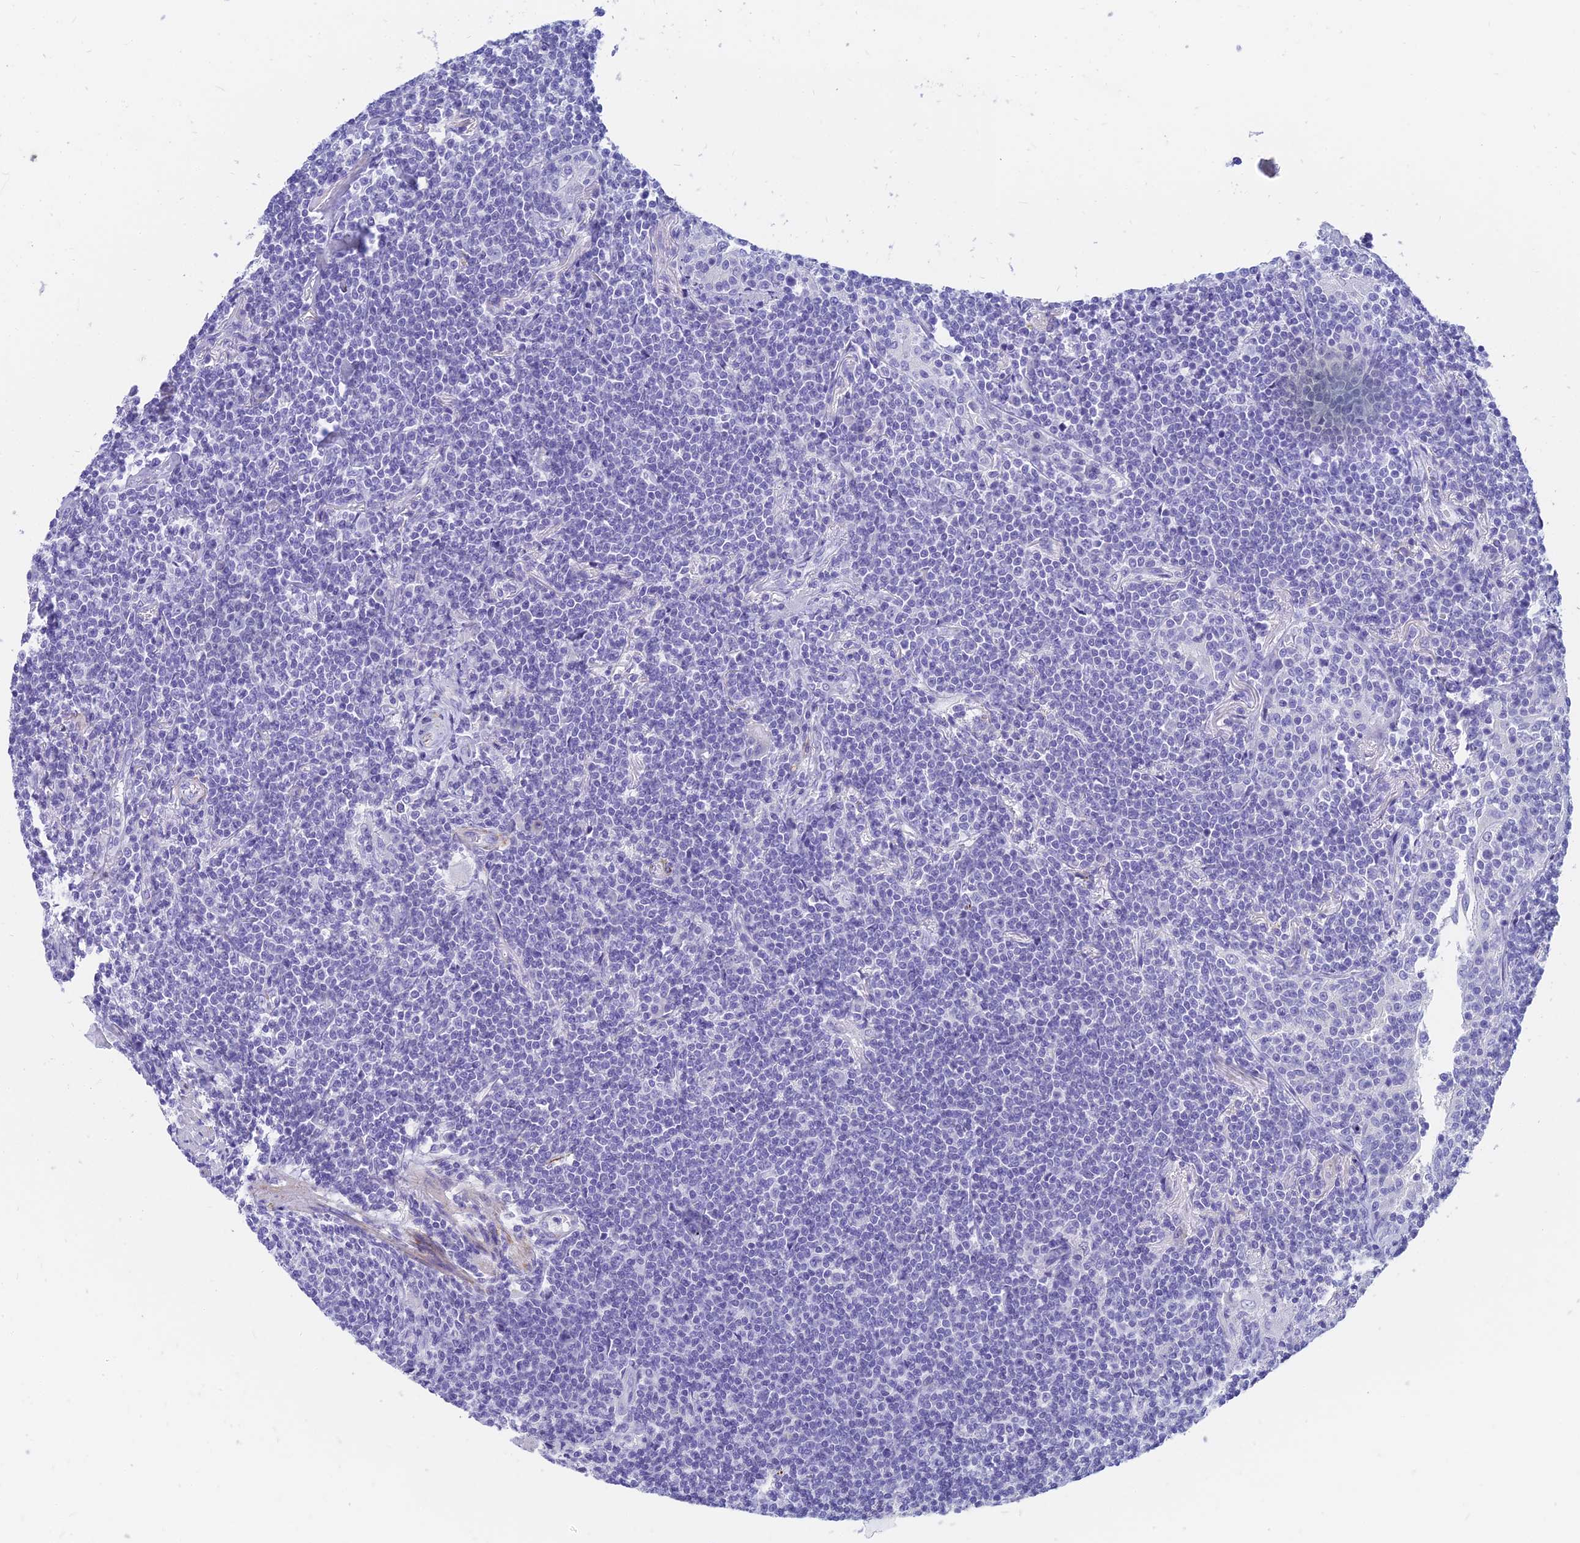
{"staining": {"intensity": "negative", "quantity": "none", "location": "none"}, "tissue": "lymphoma", "cell_type": "Tumor cells", "image_type": "cancer", "snomed": [{"axis": "morphology", "description": "Malignant lymphoma, non-Hodgkin's type, Low grade"}, {"axis": "topography", "description": "Lung"}], "caption": "This is an immunohistochemistry histopathology image of human lymphoma. There is no staining in tumor cells.", "gene": "SLC36A2", "patient": {"sex": "female", "age": 71}}